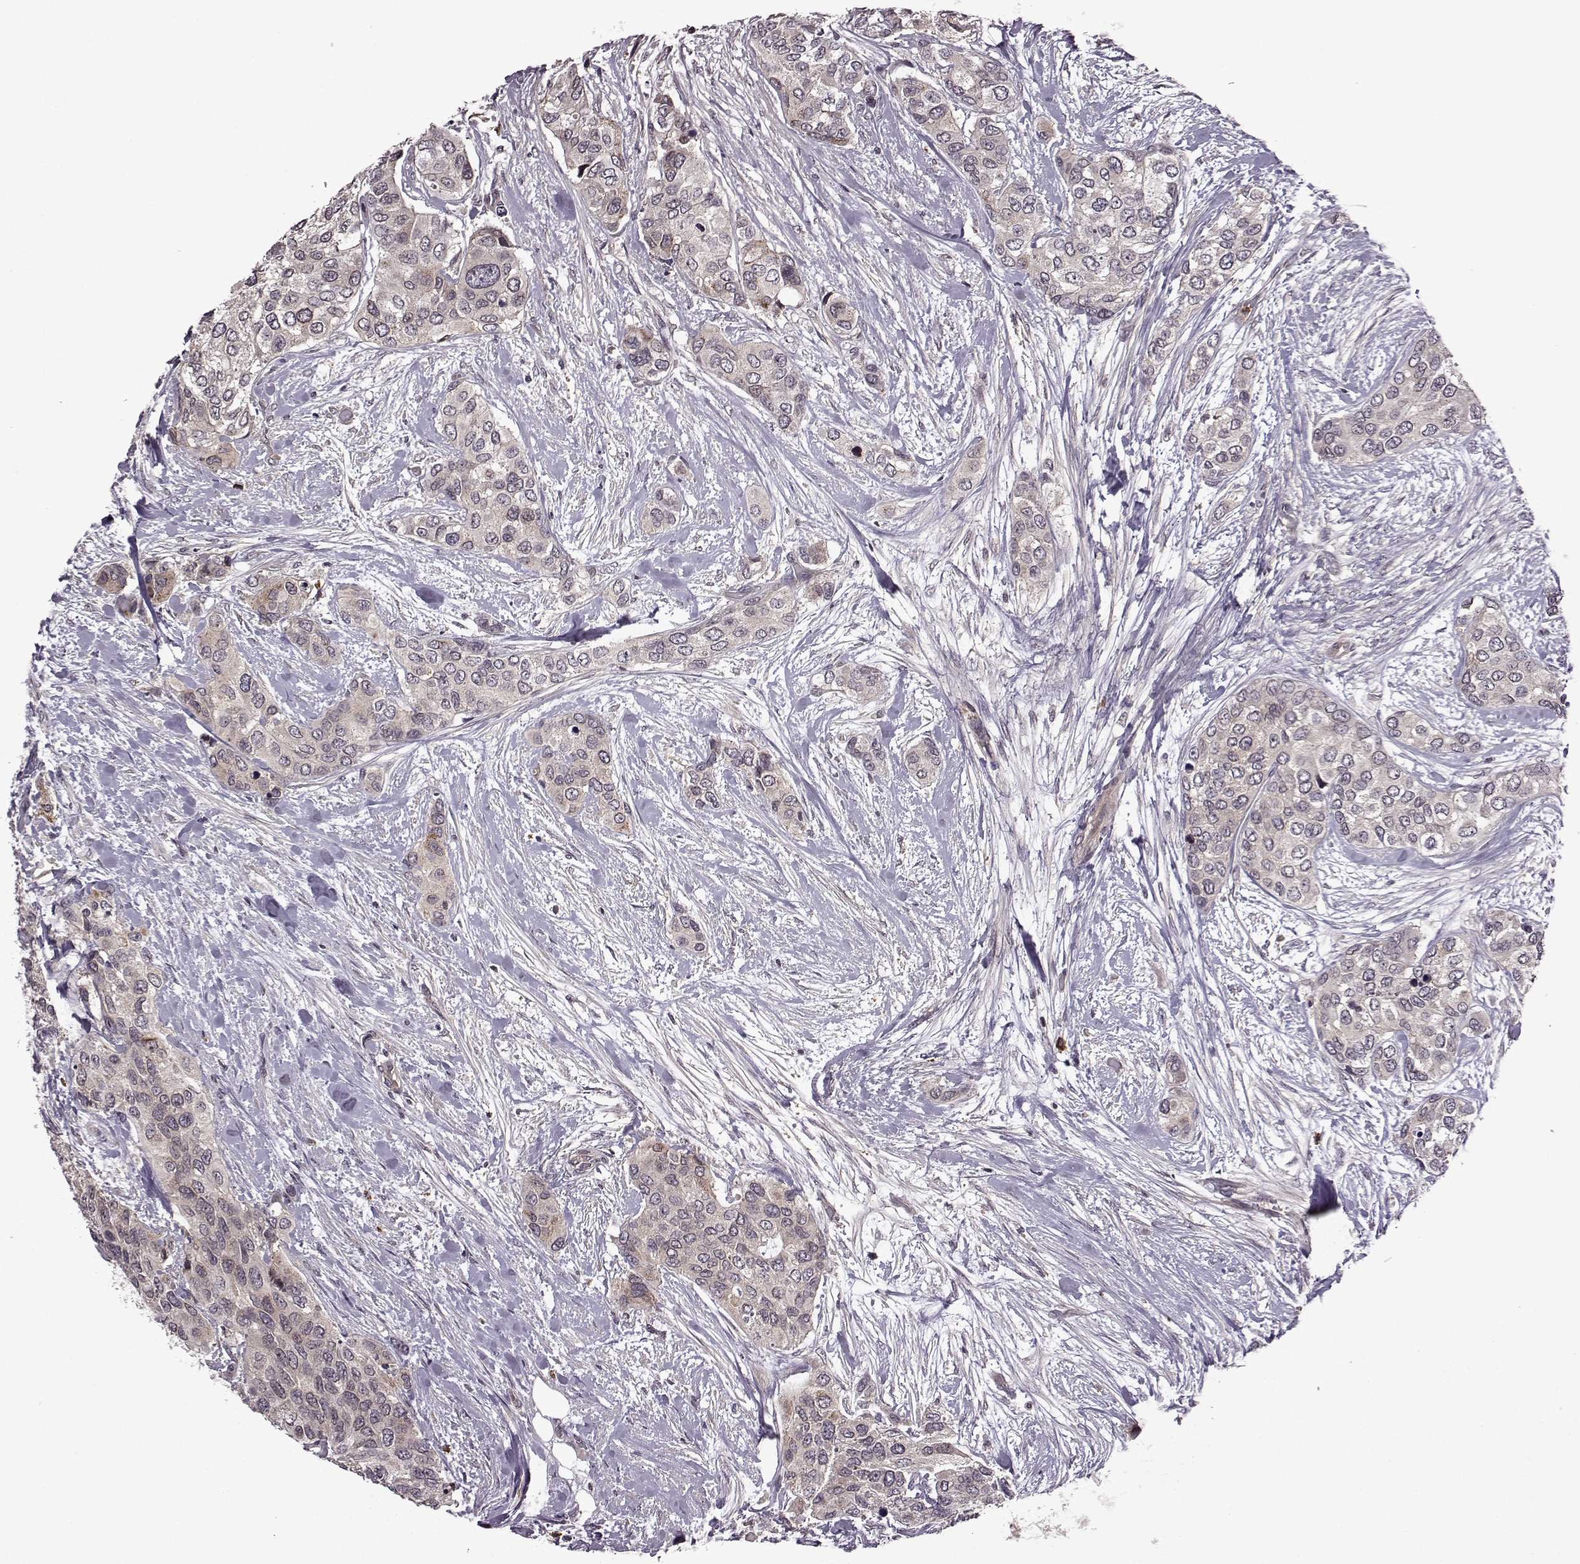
{"staining": {"intensity": "weak", "quantity": "<25%", "location": "cytoplasmic/membranous"}, "tissue": "urothelial cancer", "cell_type": "Tumor cells", "image_type": "cancer", "snomed": [{"axis": "morphology", "description": "Urothelial carcinoma, High grade"}, {"axis": "topography", "description": "Urinary bladder"}], "caption": "Immunohistochemistry micrograph of human urothelial carcinoma (high-grade) stained for a protein (brown), which demonstrates no staining in tumor cells.", "gene": "TRMU", "patient": {"sex": "male", "age": 77}}